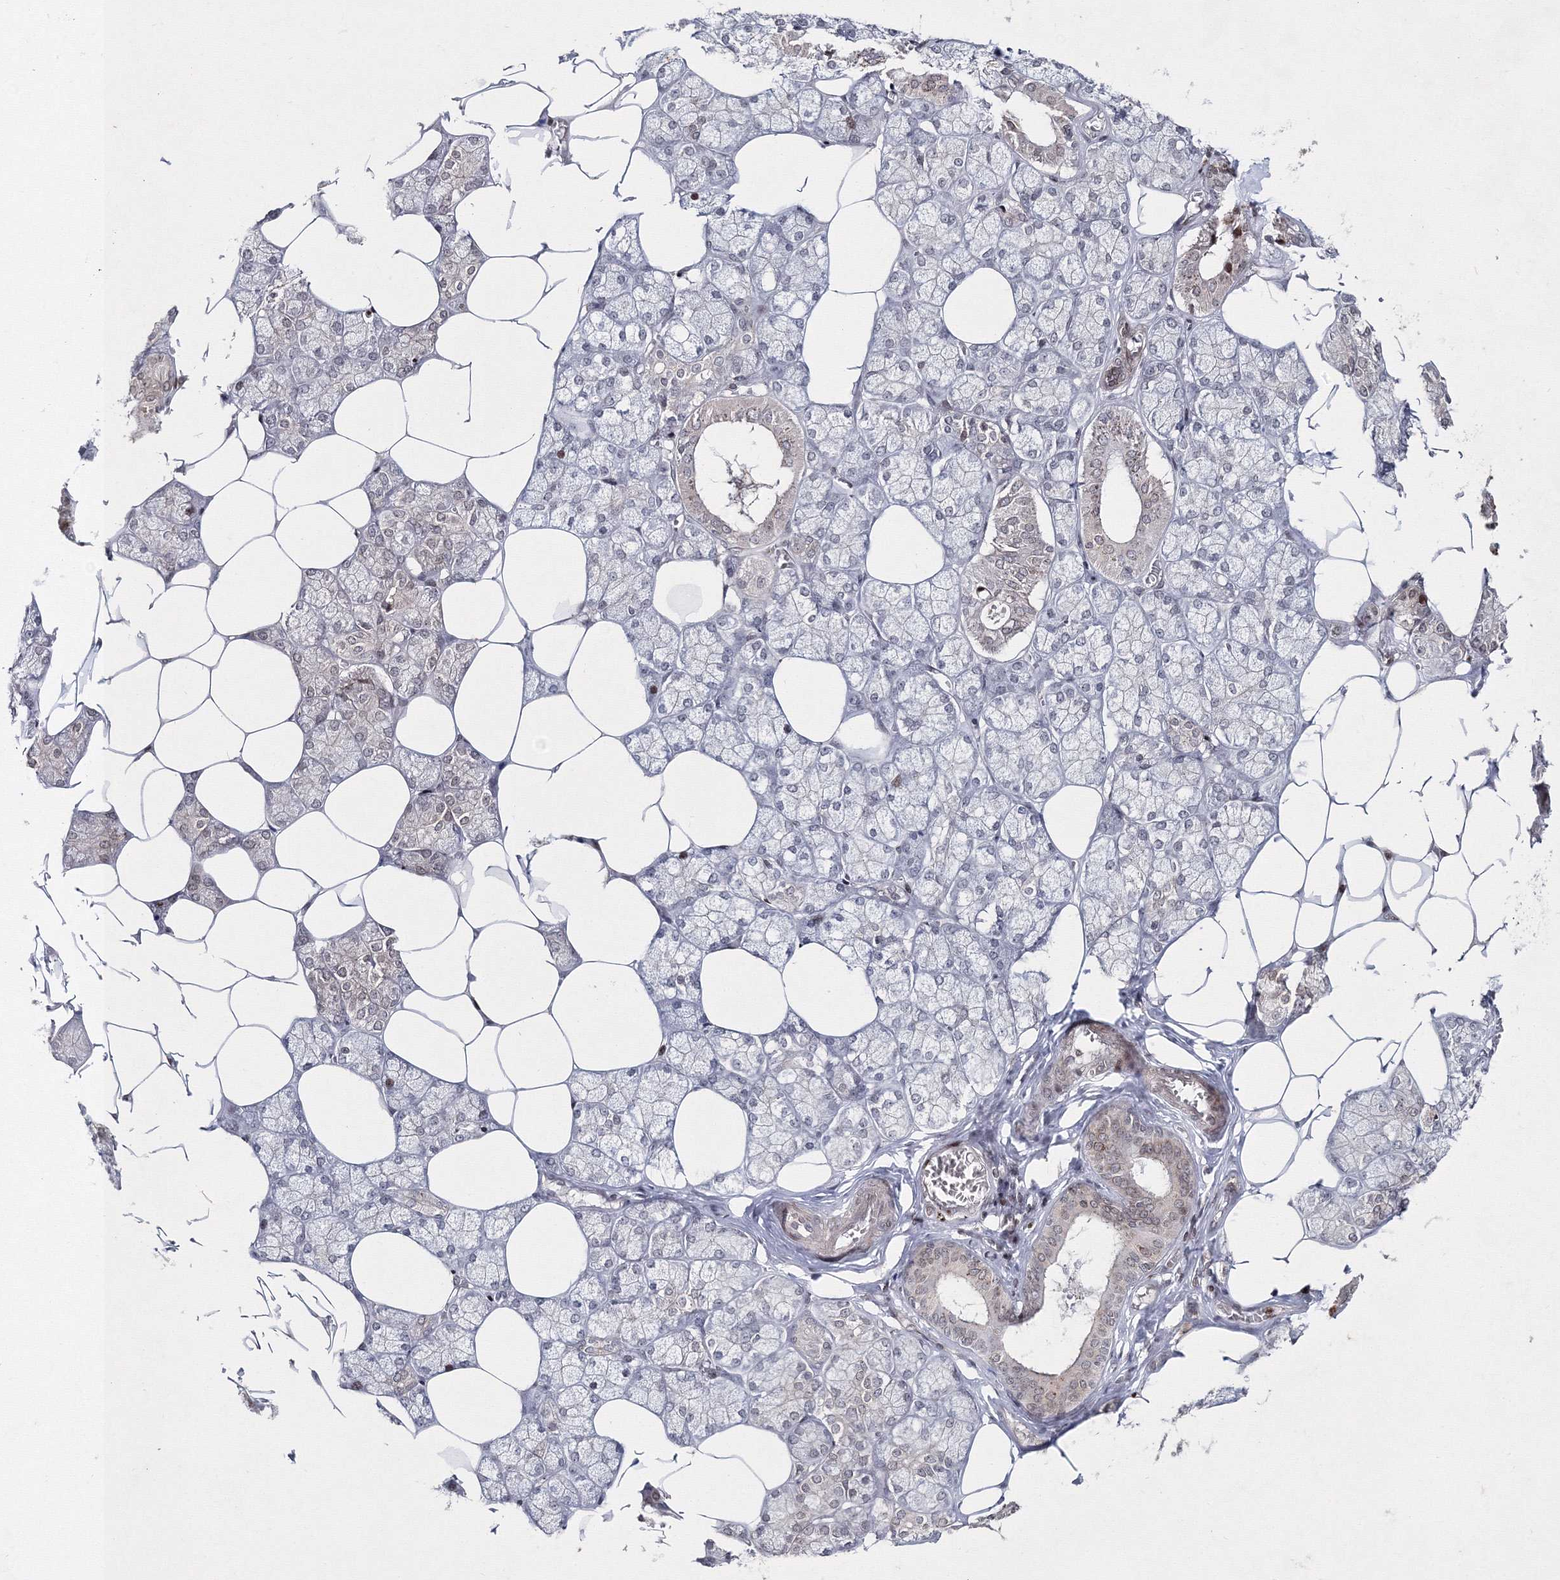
{"staining": {"intensity": "moderate", "quantity": "25%-75%", "location": "nuclear"}, "tissue": "salivary gland", "cell_type": "Glandular cells", "image_type": "normal", "snomed": [{"axis": "morphology", "description": "Normal tissue, NOS"}, {"axis": "topography", "description": "Salivary gland"}], "caption": "Approximately 25%-75% of glandular cells in normal human salivary gland show moderate nuclear protein staining as visualized by brown immunohistochemical staining.", "gene": "SMIM29", "patient": {"sex": "male", "age": 62}}